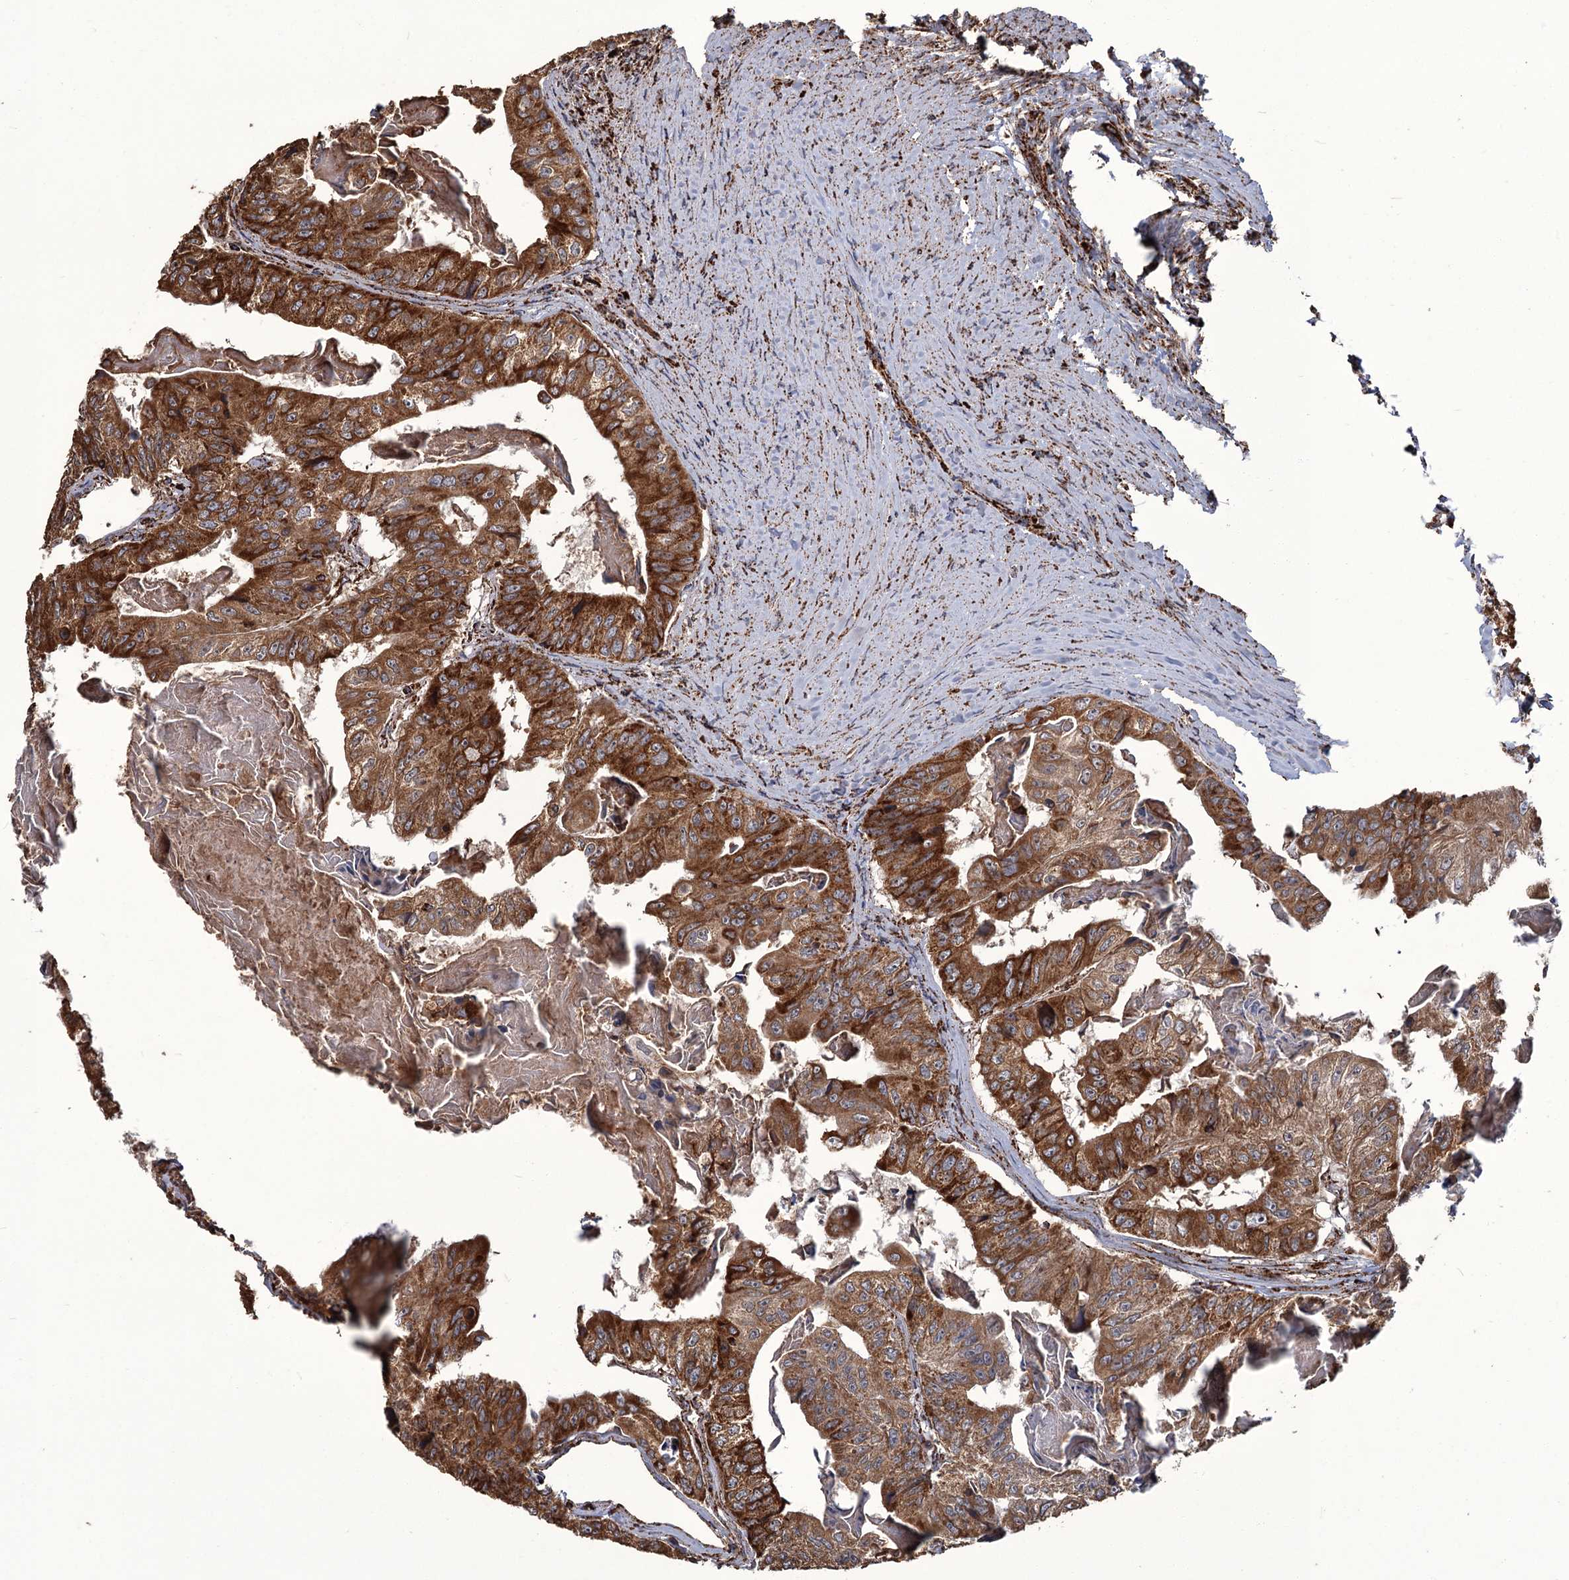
{"staining": {"intensity": "strong", "quantity": ">75%", "location": "cytoplasmic/membranous"}, "tissue": "colorectal cancer", "cell_type": "Tumor cells", "image_type": "cancer", "snomed": [{"axis": "morphology", "description": "Adenocarcinoma, NOS"}, {"axis": "topography", "description": "Colon"}], "caption": "Immunohistochemical staining of colorectal adenocarcinoma shows high levels of strong cytoplasmic/membranous staining in approximately >75% of tumor cells.", "gene": "APH1A", "patient": {"sex": "female", "age": 67}}